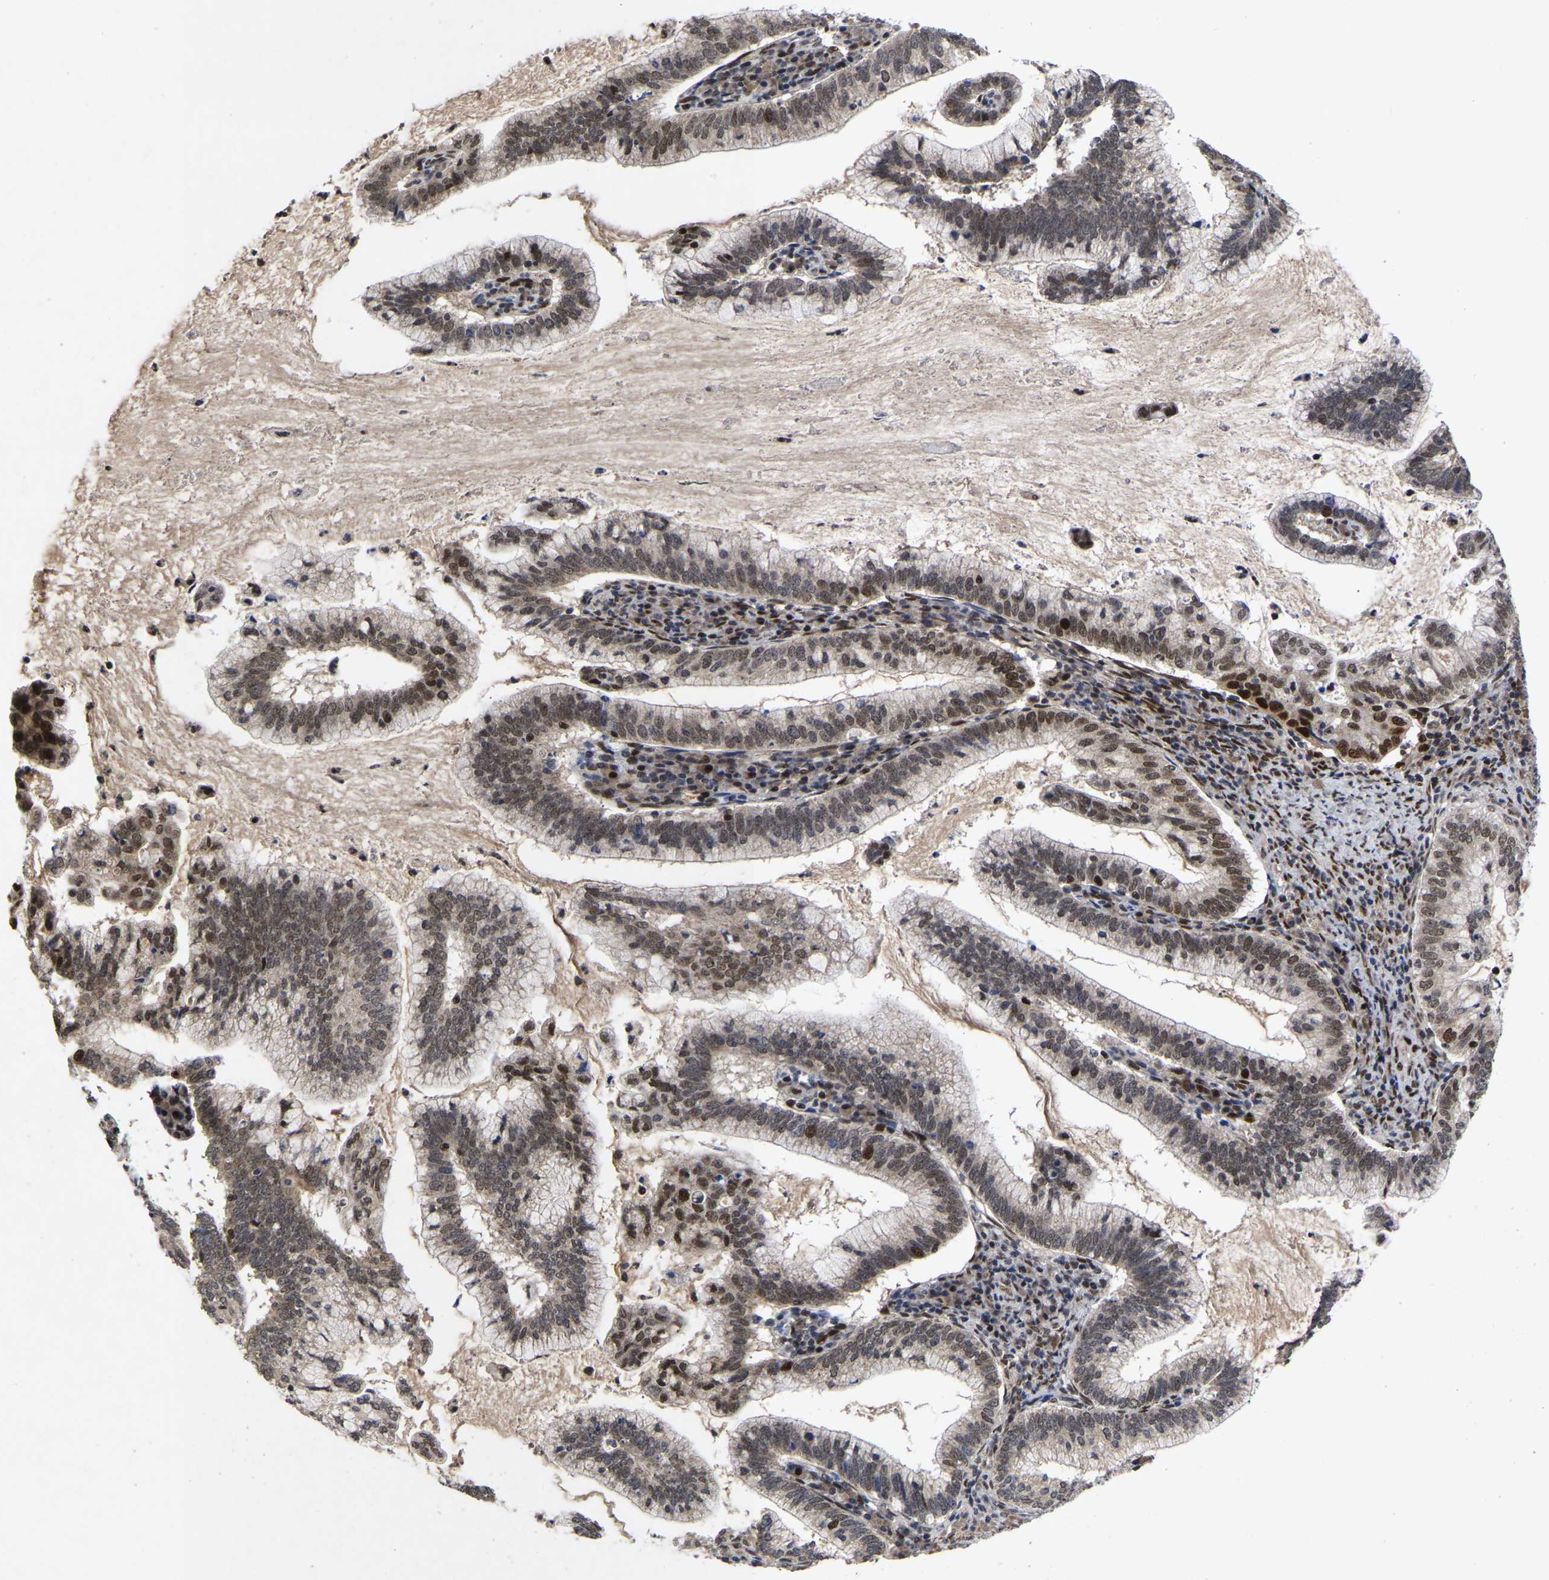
{"staining": {"intensity": "weak", "quantity": "25%-75%", "location": "nuclear"}, "tissue": "cervical cancer", "cell_type": "Tumor cells", "image_type": "cancer", "snomed": [{"axis": "morphology", "description": "Adenocarcinoma, NOS"}, {"axis": "topography", "description": "Cervix"}], "caption": "A histopathology image of human adenocarcinoma (cervical) stained for a protein shows weak nuclear brown staining in tumor cells. (DAB (3,3'-diaminobenzidine) IHC, brown staining for protein, blue staining for nuclei).", "gene": "JUNB", "patient": {"sex": "female", "age": 36}}